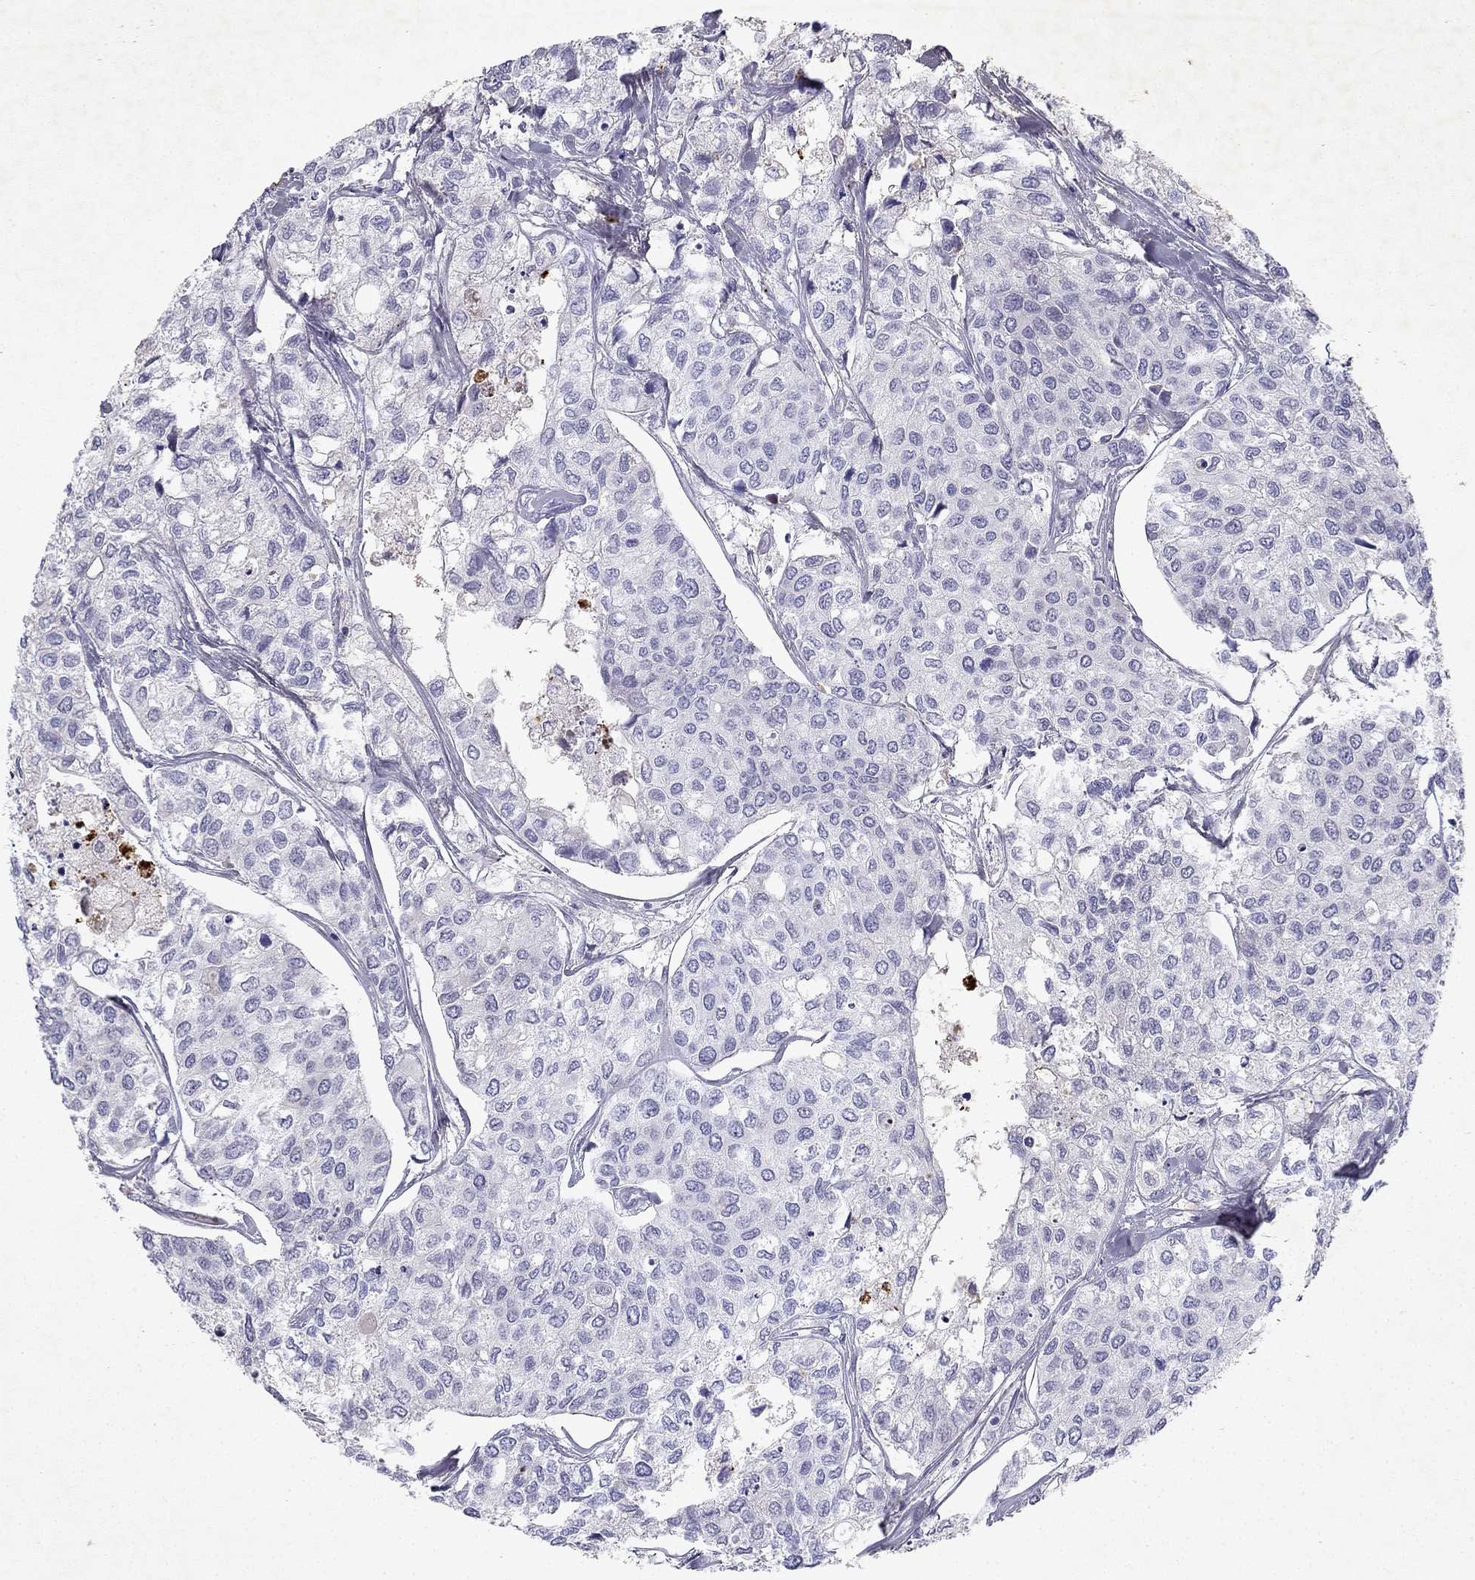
{"staining": {"intensity": "negative", "quantity": "none", "location": "none"}, "tissue": "urothelial cancer", "cell_type": "Tumor cells", "image_type": "cancer", "snomed": [{"axis": "morphology", "description": "Urothelial carcinoma, High grade"}, {"axis": "topography", "description": "Urinary bladder"}], "caption": "Immunohistochemistry of human urothelial carcinoma (high-grade) demonstrates no staining in tumor cells.", "gene": "SLC6A4", "patient": {"sex": "male", "age": 73}}